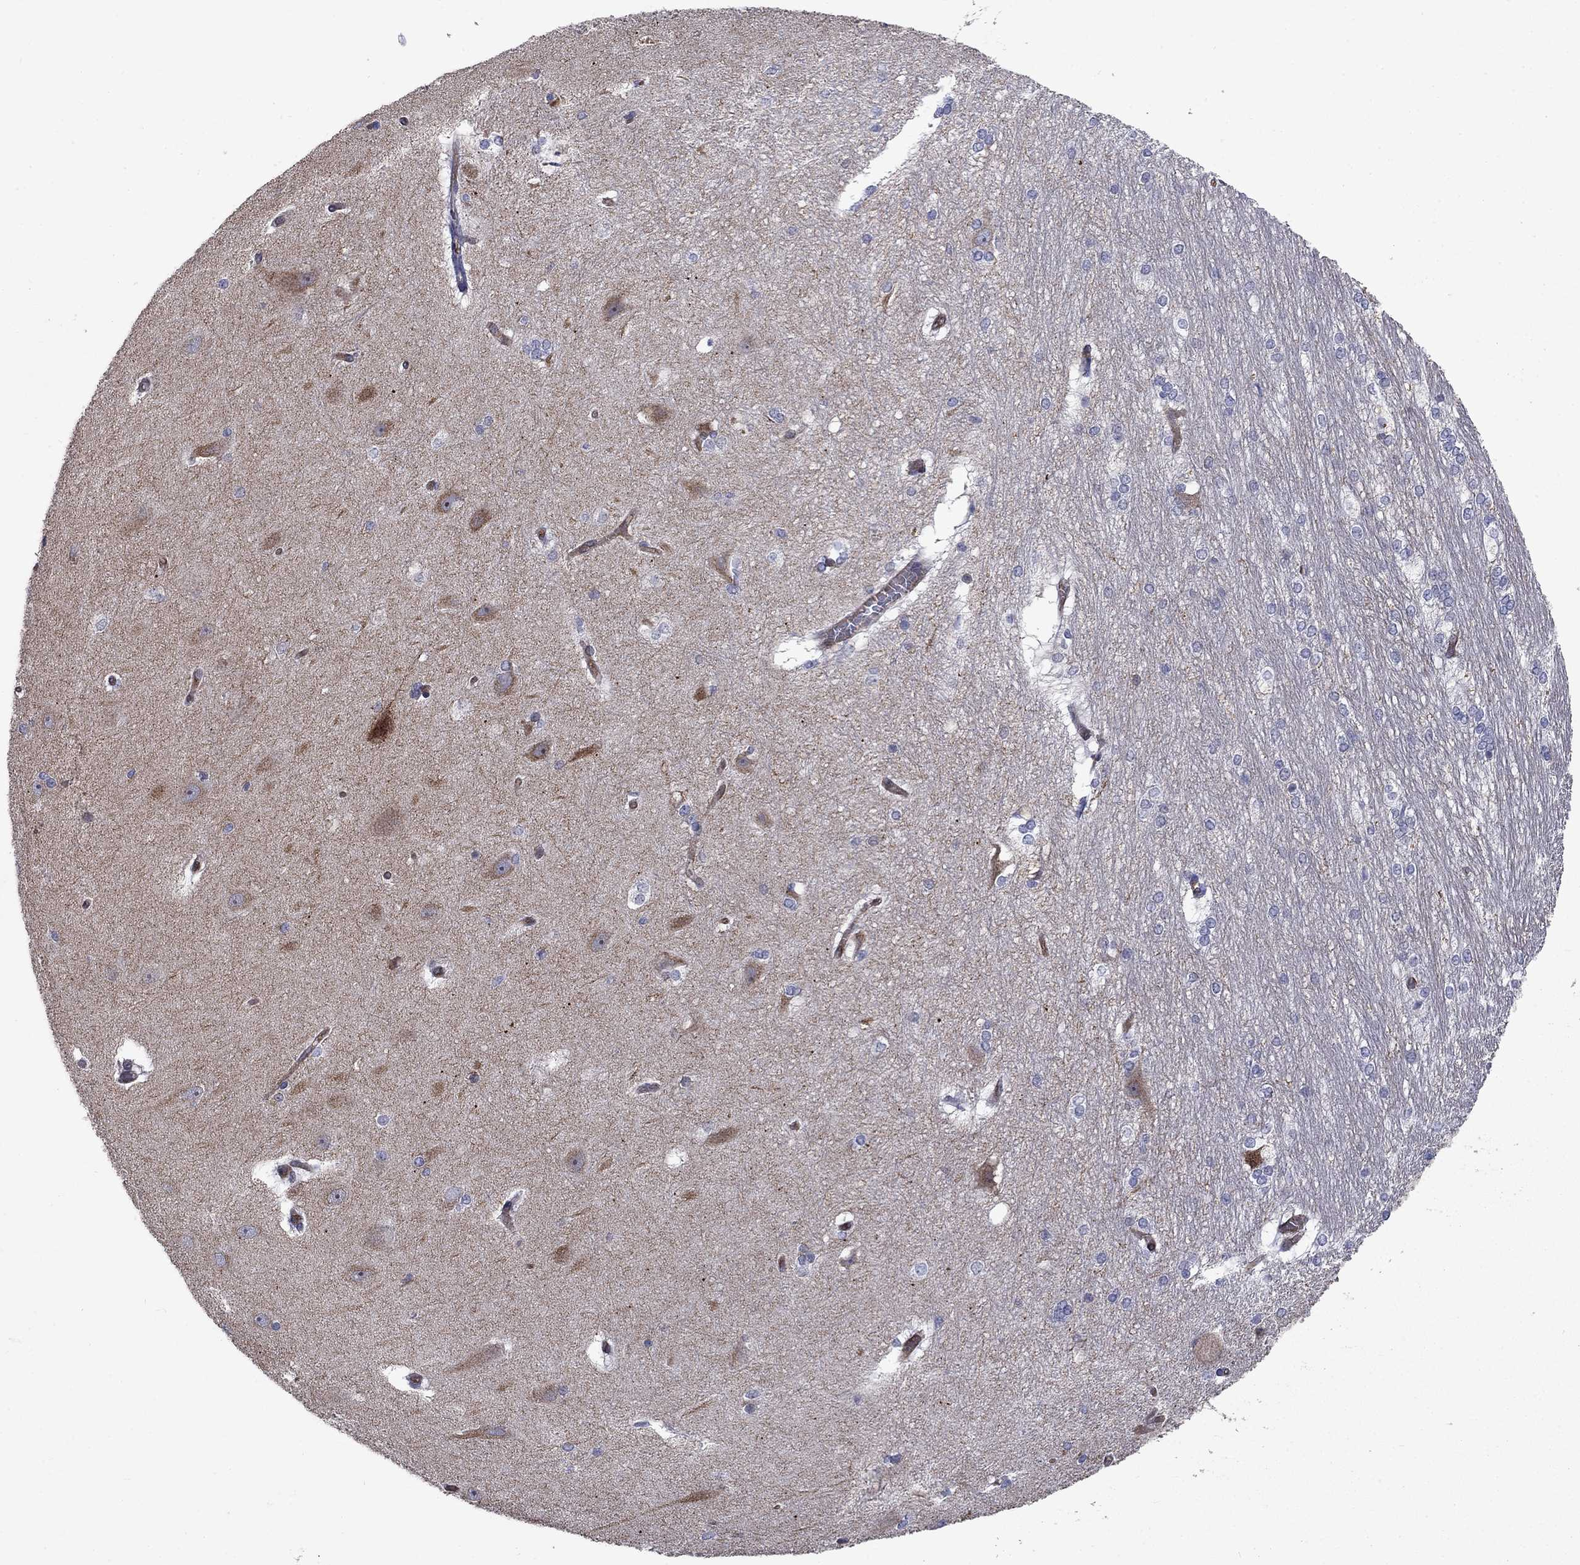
{"staining": {"intensity": "negative", "quantity": "none", "location": "none"}, "tissue": "hippocampus", "cell_type": "Glial cells", "image_type": "normal", "snomed": [{"axis": "morphology", "description": "Normal tissue, NOS"}, {"axis": "topography", "description": "Cerebral cortex"}, {"axis": "topography", "description": "Hippocampus"}], "caption": "DAB (3,3'-diaminobenzidine) immunohistochemical staining of normal hippocampus demonstrates no significant positivity in glial cells. Nuclei are stained in blue.", "gene": "SLC1A1", "patient": {"sex": "female", "age": 19}}